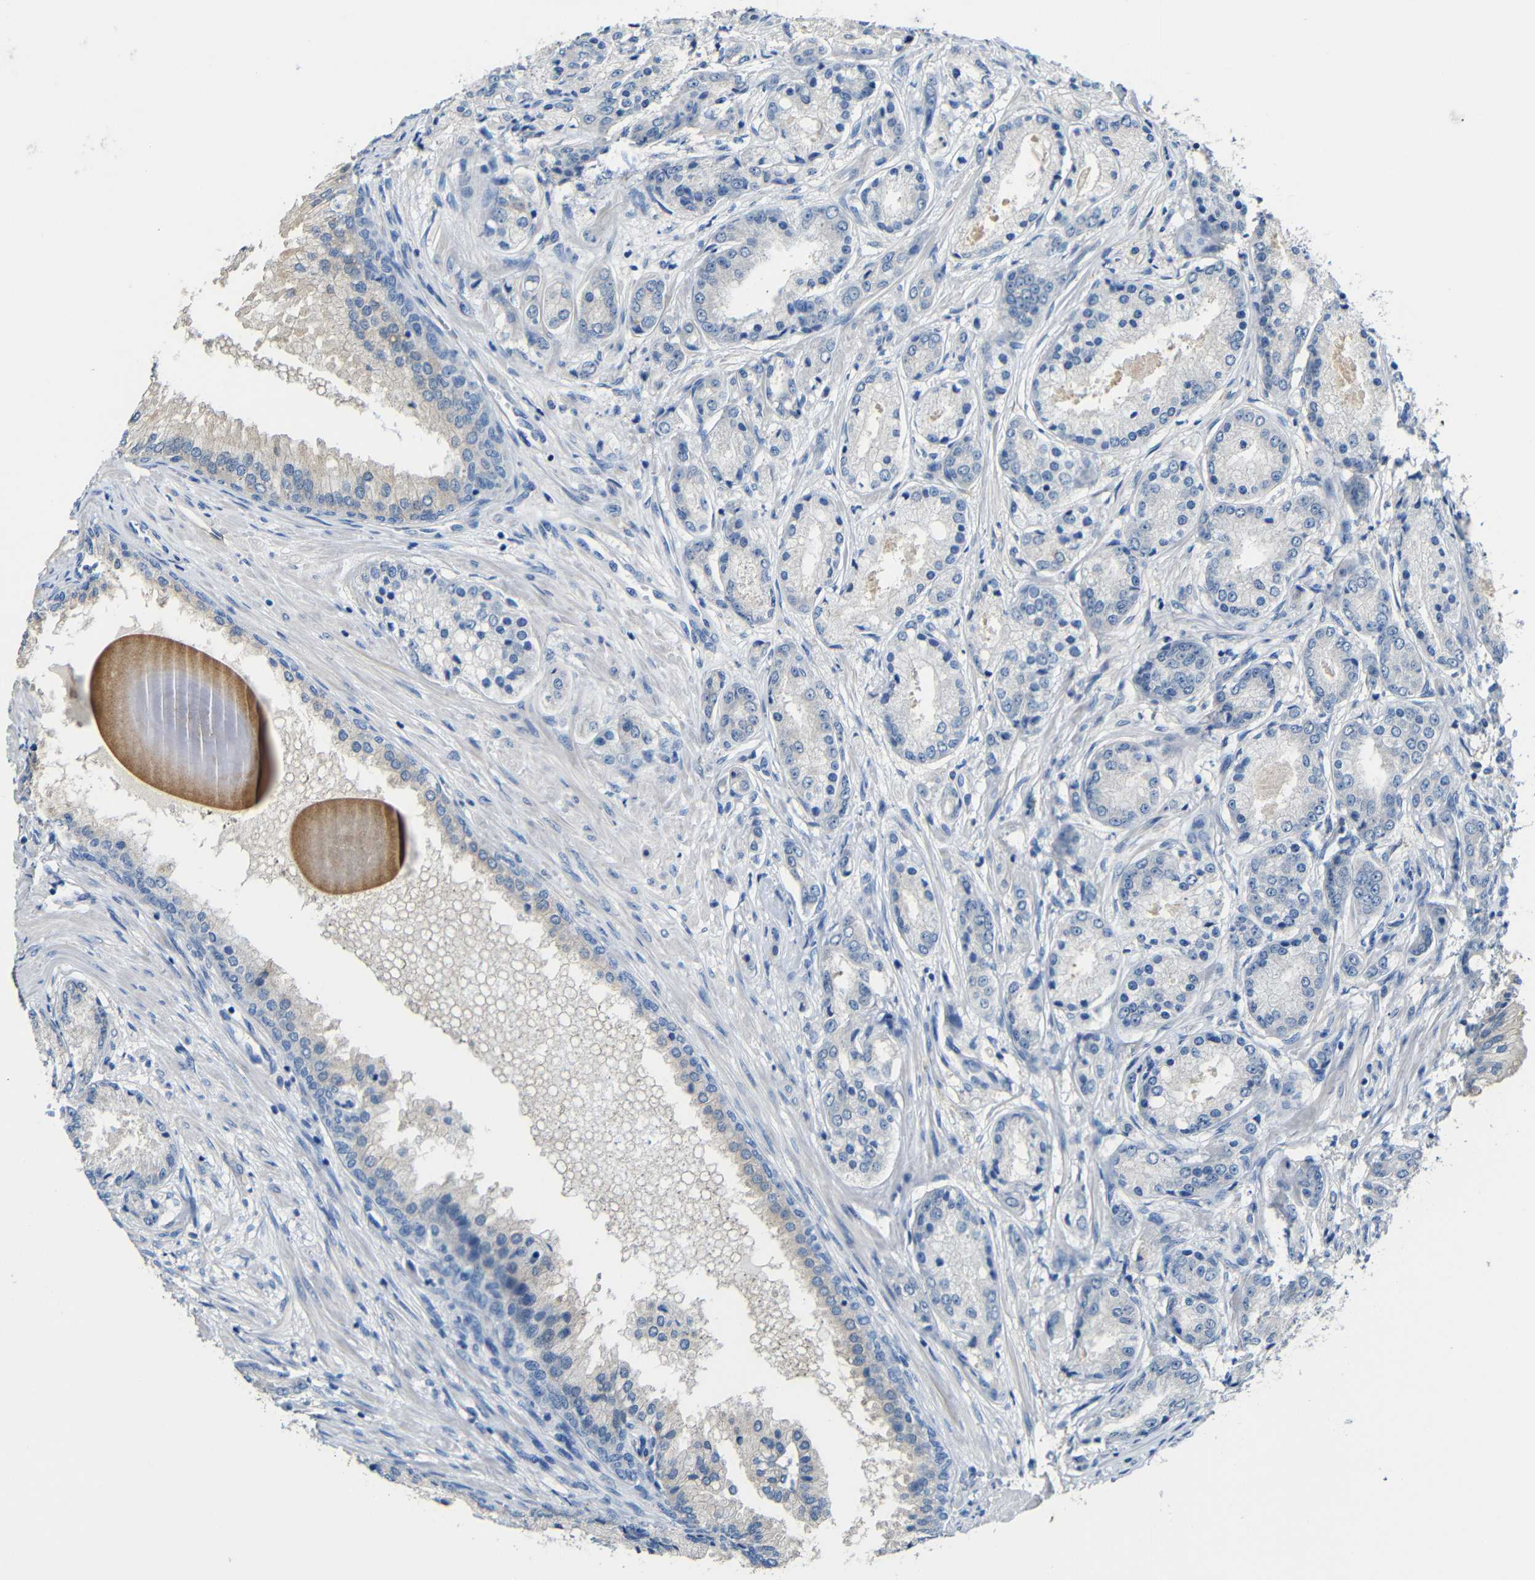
{"staining": {"intensity": "negative", "quantity": "none", "location": "none"}, "tissue": "prostate cancer", "cell_type": "Tumor cells", "image_type": "cancer", "snomed": [{"axis": "morphology", "description": "Adenocarcinoma, High grade"}, {"axis": "topography", "description": "Prostate"}], "caption": "DAB immunohistochemical staining of human high-grade adenocarcinoma (prostate) reveals no significant staining in tumor cells.", "gene": "ACKR2", "patient": {"sex": "male", "age": 59}}